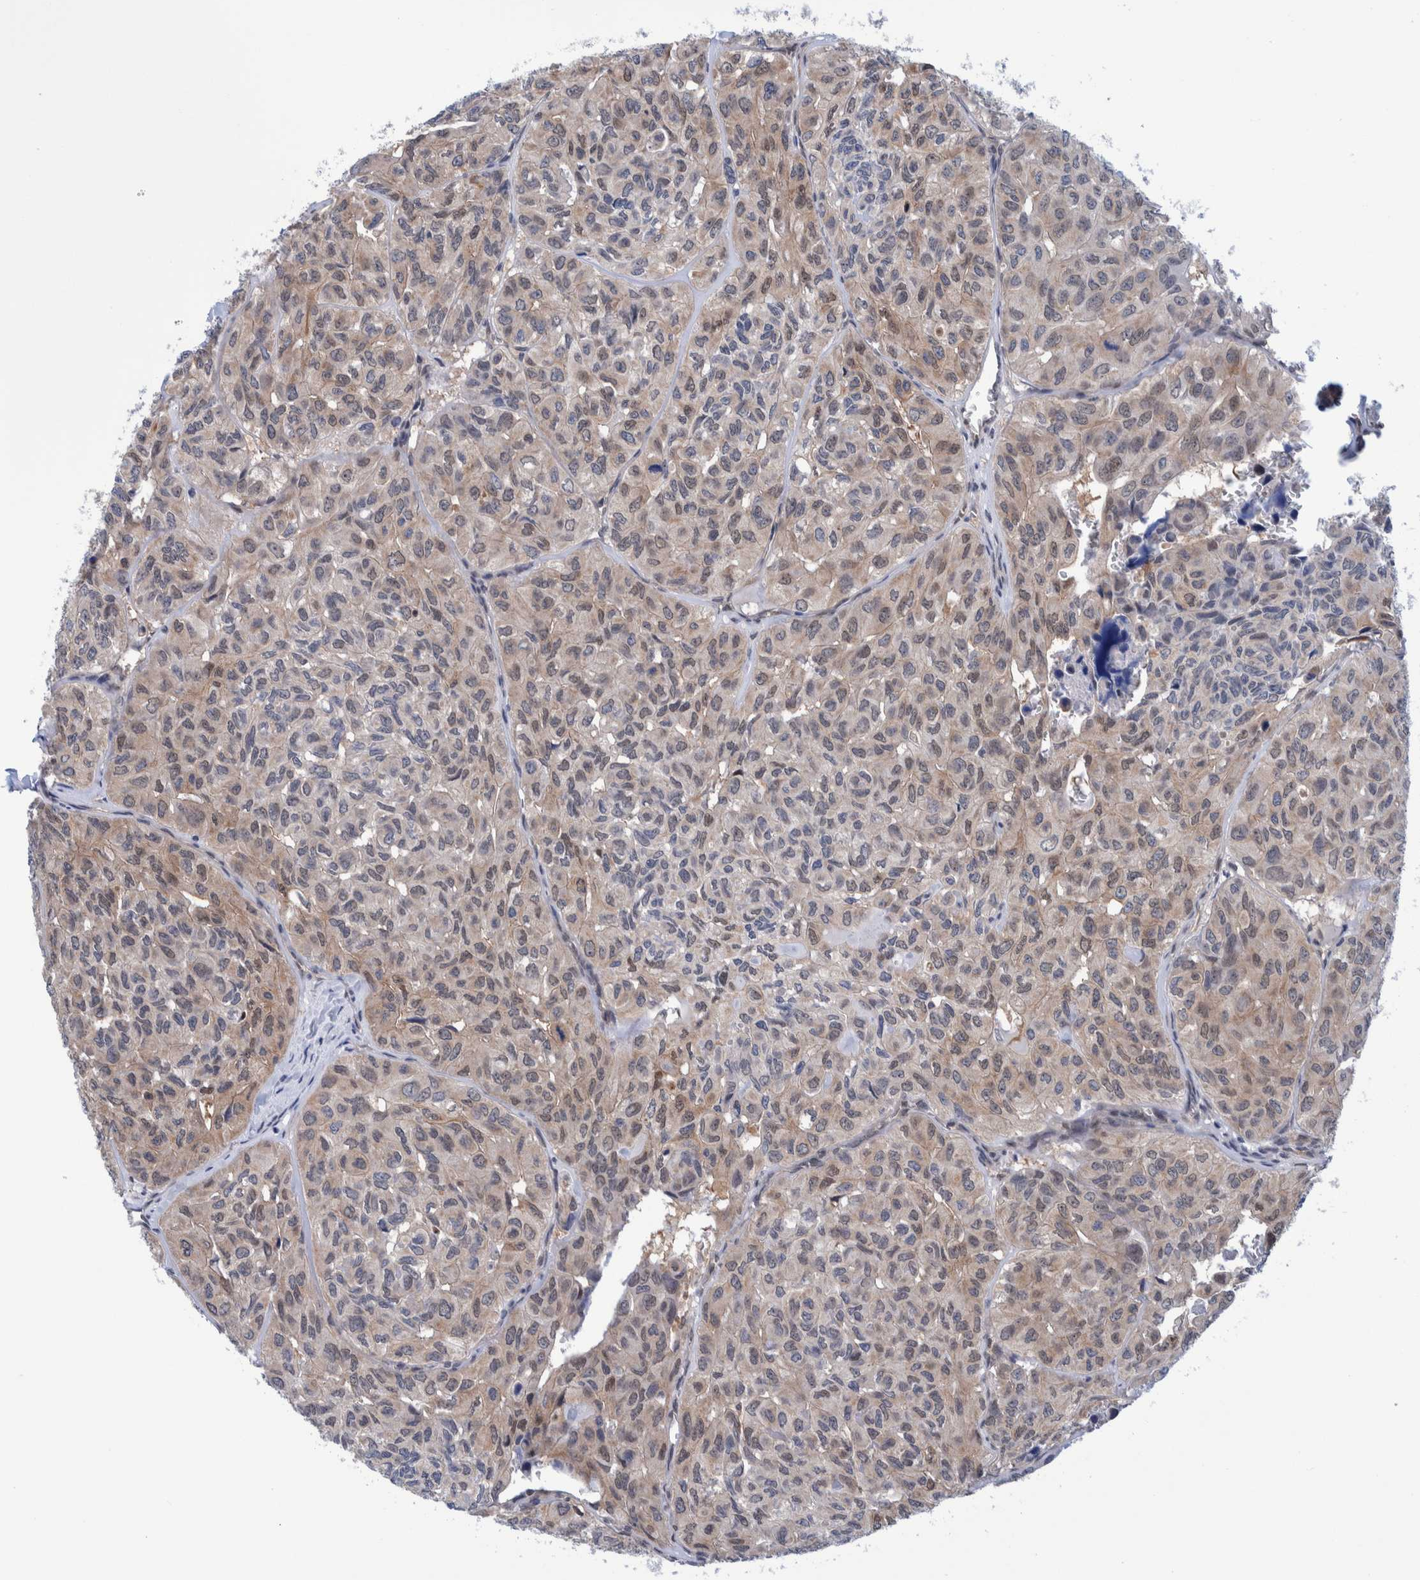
{"staining": {"intensity": "moderate", "quantity": ">75%", "location": "cytoplasmic/membranous,nuclear"}, "tissue": "head and neck cancer", "cell_type": "Tumor cells", "image_type": "cancer", "snomed": [{"axis": "morphology", "description": "Adenocarcinoma, NOS"}, {"axis": "topography", "description": "Salivary gland, NOS"}, {"axis": "topography", "description": "Head-Neck"}], "caption": "Human adenocarcinoma (head and neck) stained with a protein marker exhibits moderate staining in tumor cells.", "gene": "PFAS", "patient": {"sex": "female", "age": 76}}